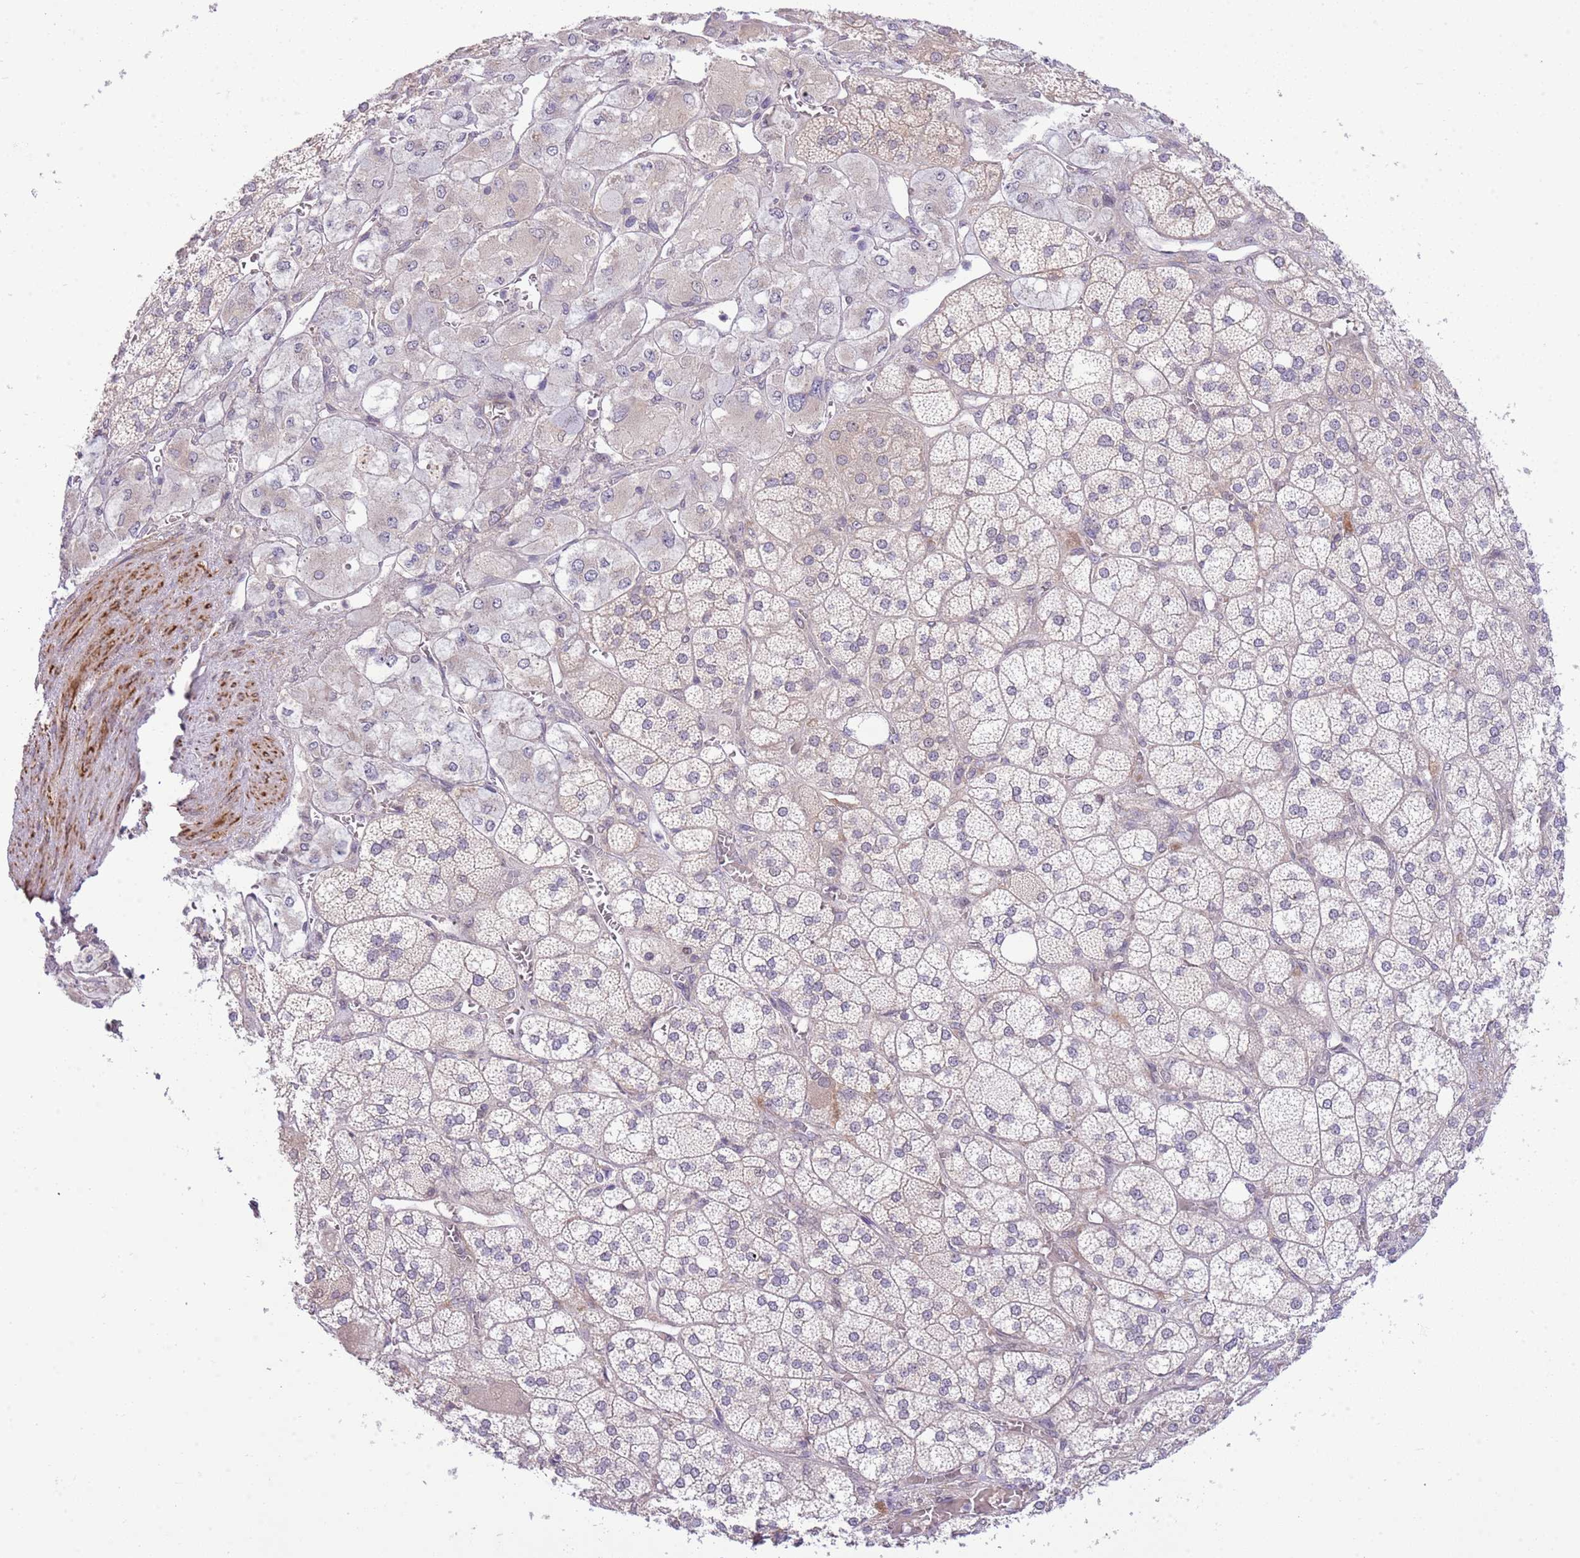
{"staining": {"intensity": "negative", "quantity": "none", "location": "none"}, "tissue": "adrenal gland", "cell_type": "Glandular cells", "image_type": "normal", "snomed": [{"axis": "morphology", "description": "Normal tissue, NOS"}, {"axis": "topography", "description": "Adrenal gland"}], "caption": "Glandular cells are negative for protein expression in normal human adrenal gland. Brightfield microscopy of IHC stained with DAB (brown) and hematoxylin (blue), captured at high magnification.", "gene": "CHD1", "patient": {"sex": "male", "age": 61}}